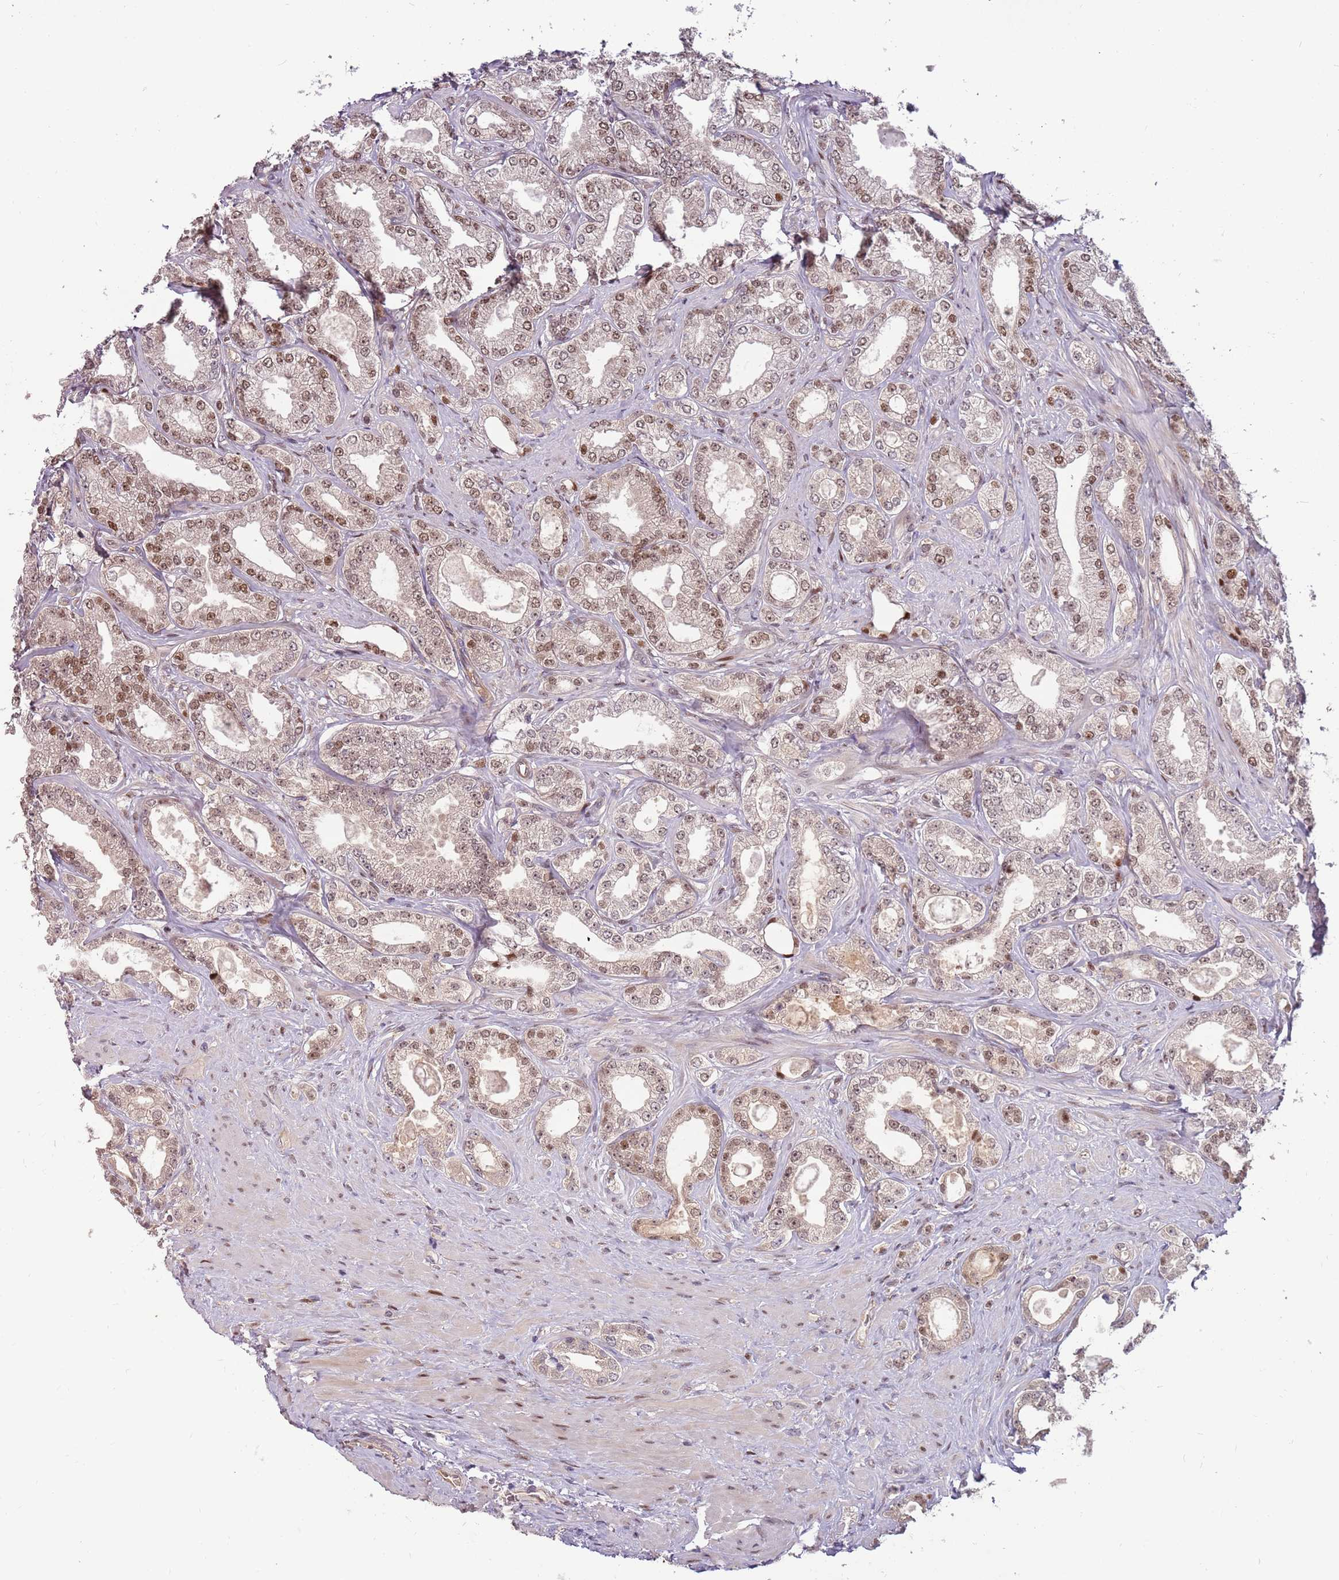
{"staining": {"intensity": "moderate", "quantity": ">75%", "location": "nuclear"}, "tissue": "prostate cancer", "cell_type": "Tumor cells", "image_type": "cancer", "snomed": [{"axis": "morphology", "description": "Adenocarcinoma, Low grade"}, {"axis": "topography", "description": "Prostate"}], "caption": "The micrograph displays staining of prostate low-grade adenocarcinoma, revealing moderate nuclear protein staining (brown color) within tumor cells. Nuclei are stained in blue.", "gene": "GSTO2", "patient": {"sex": "male", "age": 63}}